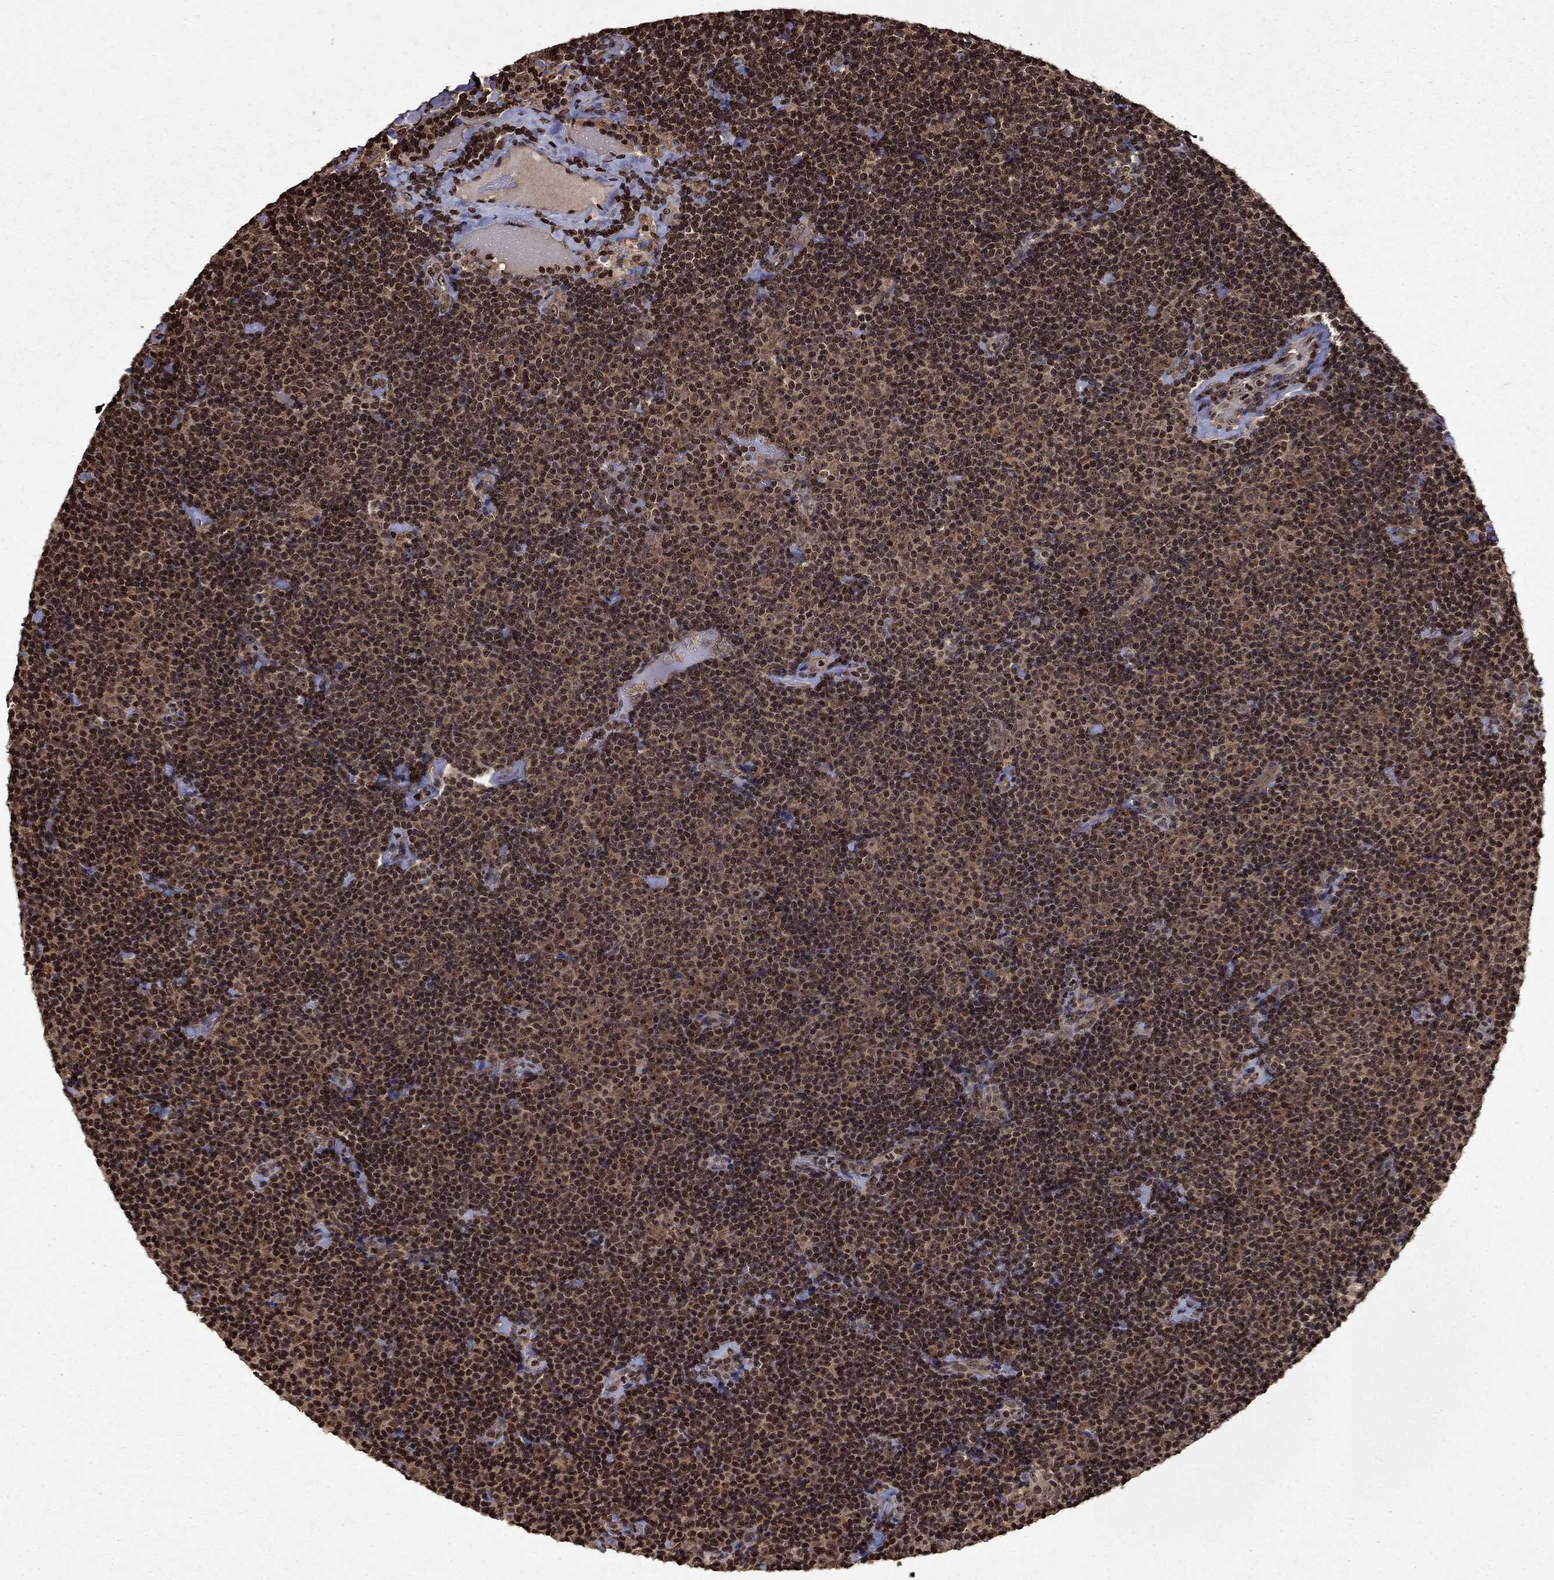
{"staining": {"intensity": "weak", "quantity": ">75%", "location": "nuclear"}, "tissue": "lymphoma", "cell_type": "Tumor cells", "image_type": "cancer", "snomed": [{"axis": "morphology", "description": "Malignant lymphoma, non-Hodgkin's type, Low grade"}, {"axis": "topography", "description": "Lymph node"}], "caption": "Low-grade malignant lymphoma, non-Hodgkin's type was stained to show a protein in brown. There is low levels of weak nuclear staining in approximately >75% of tumor cells. The staining was performed using DAB to visualize the protein expression in brown, while the nuclei were stained in blue with hematoxylin (Magnification: 20x).", "gene": "PIN4", "patient": {"sex": "male", "age": 81}}